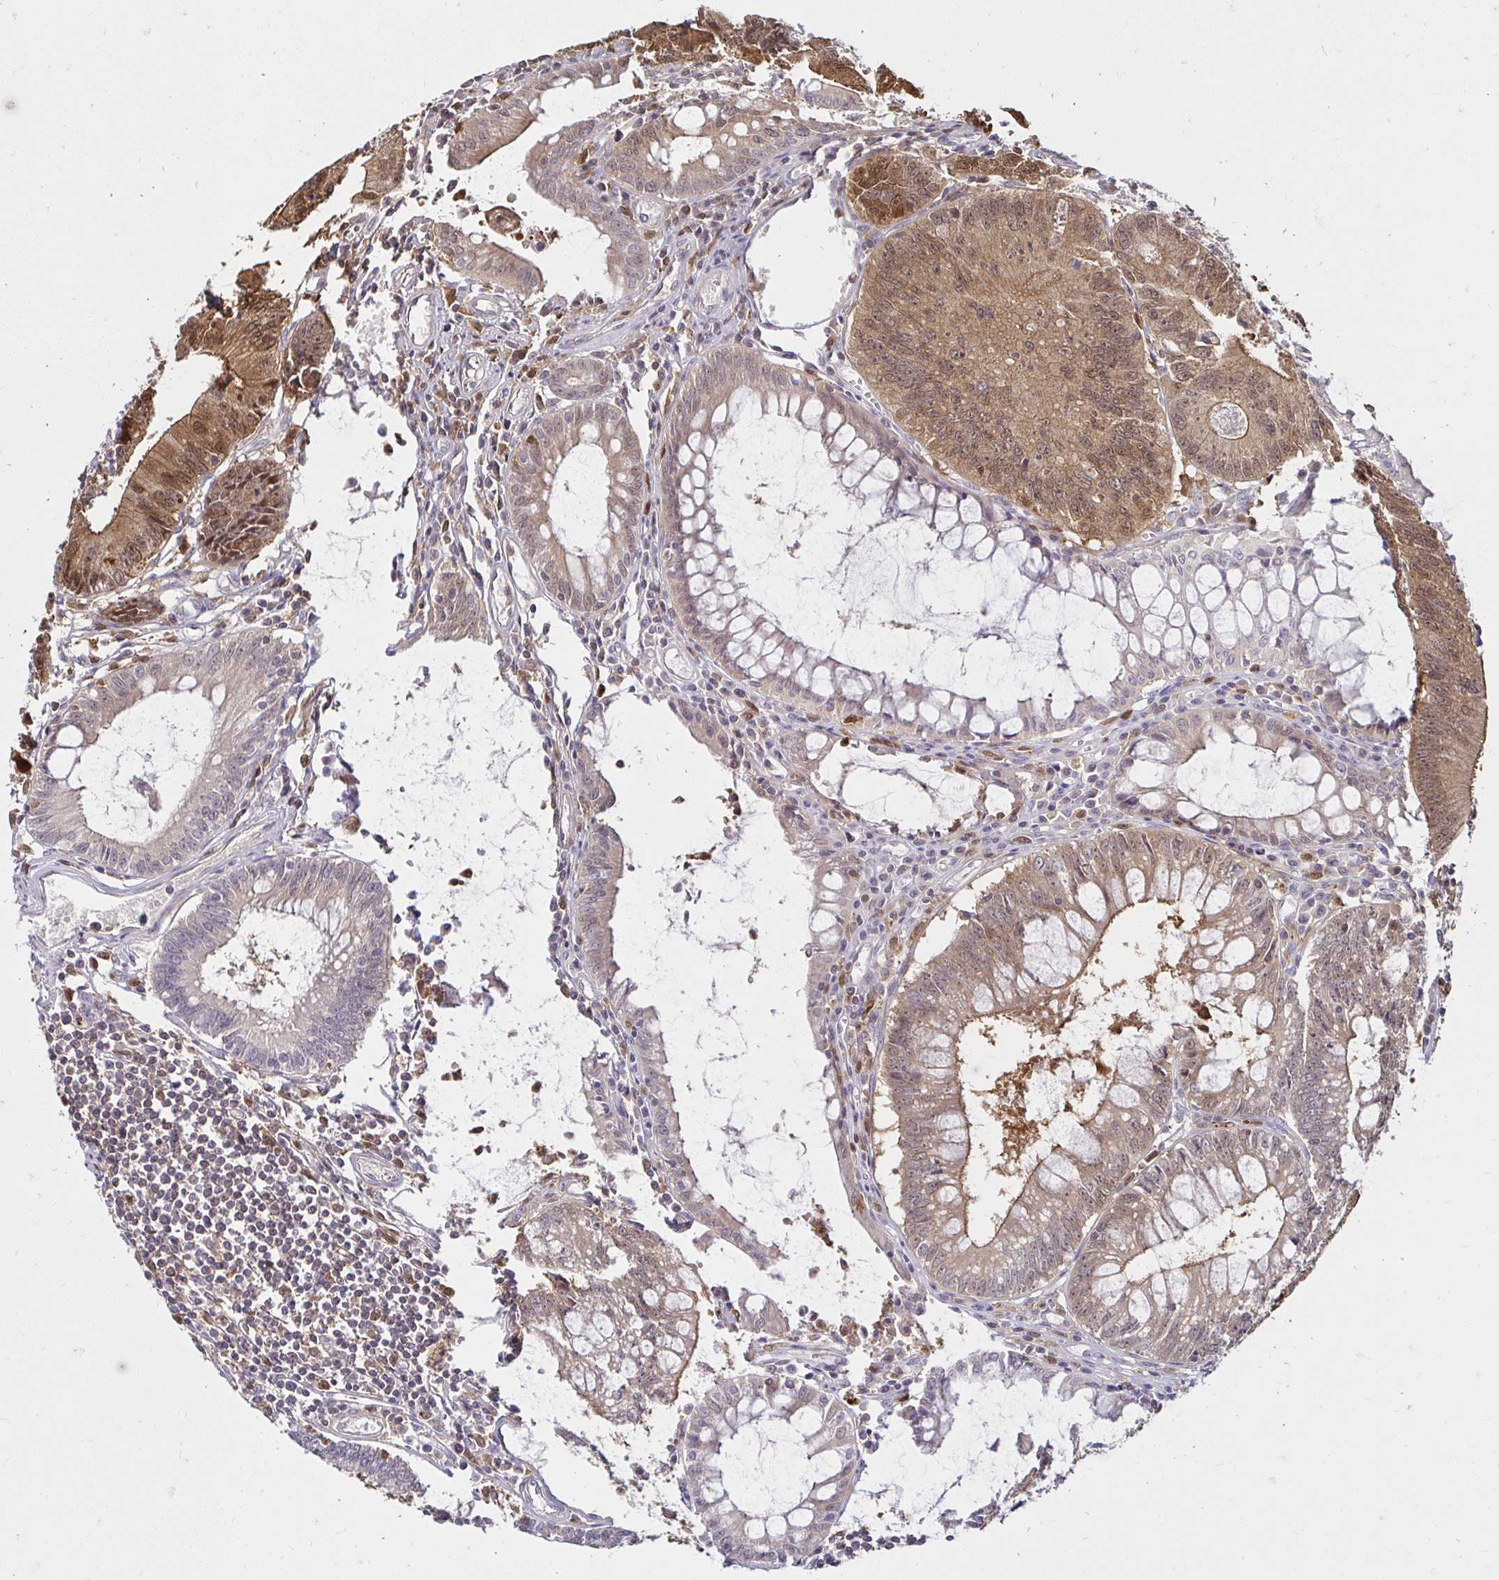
{"staining": {"intensity": "moderate", "quantity": "25%-75%", "location": "cytoplasmic/membranous,nuclear"}, "tissue": "colorectal cancer", "cell_type": "Tumor cells", "image_type": "cancer", "snomed": [{"axis": "morphology", "description": "Adenocarcinoma, NOS"}, {"axis": "topography", "description": "Rectum"}], "caption": "The immunohistochemical stain highlights moderate cytoplasmic/membranous and nuclear expression in tumor cells of colorectal cancer tissue.", "gene": "PYCARD", "patient": {"sex": "female", "age": 81}}